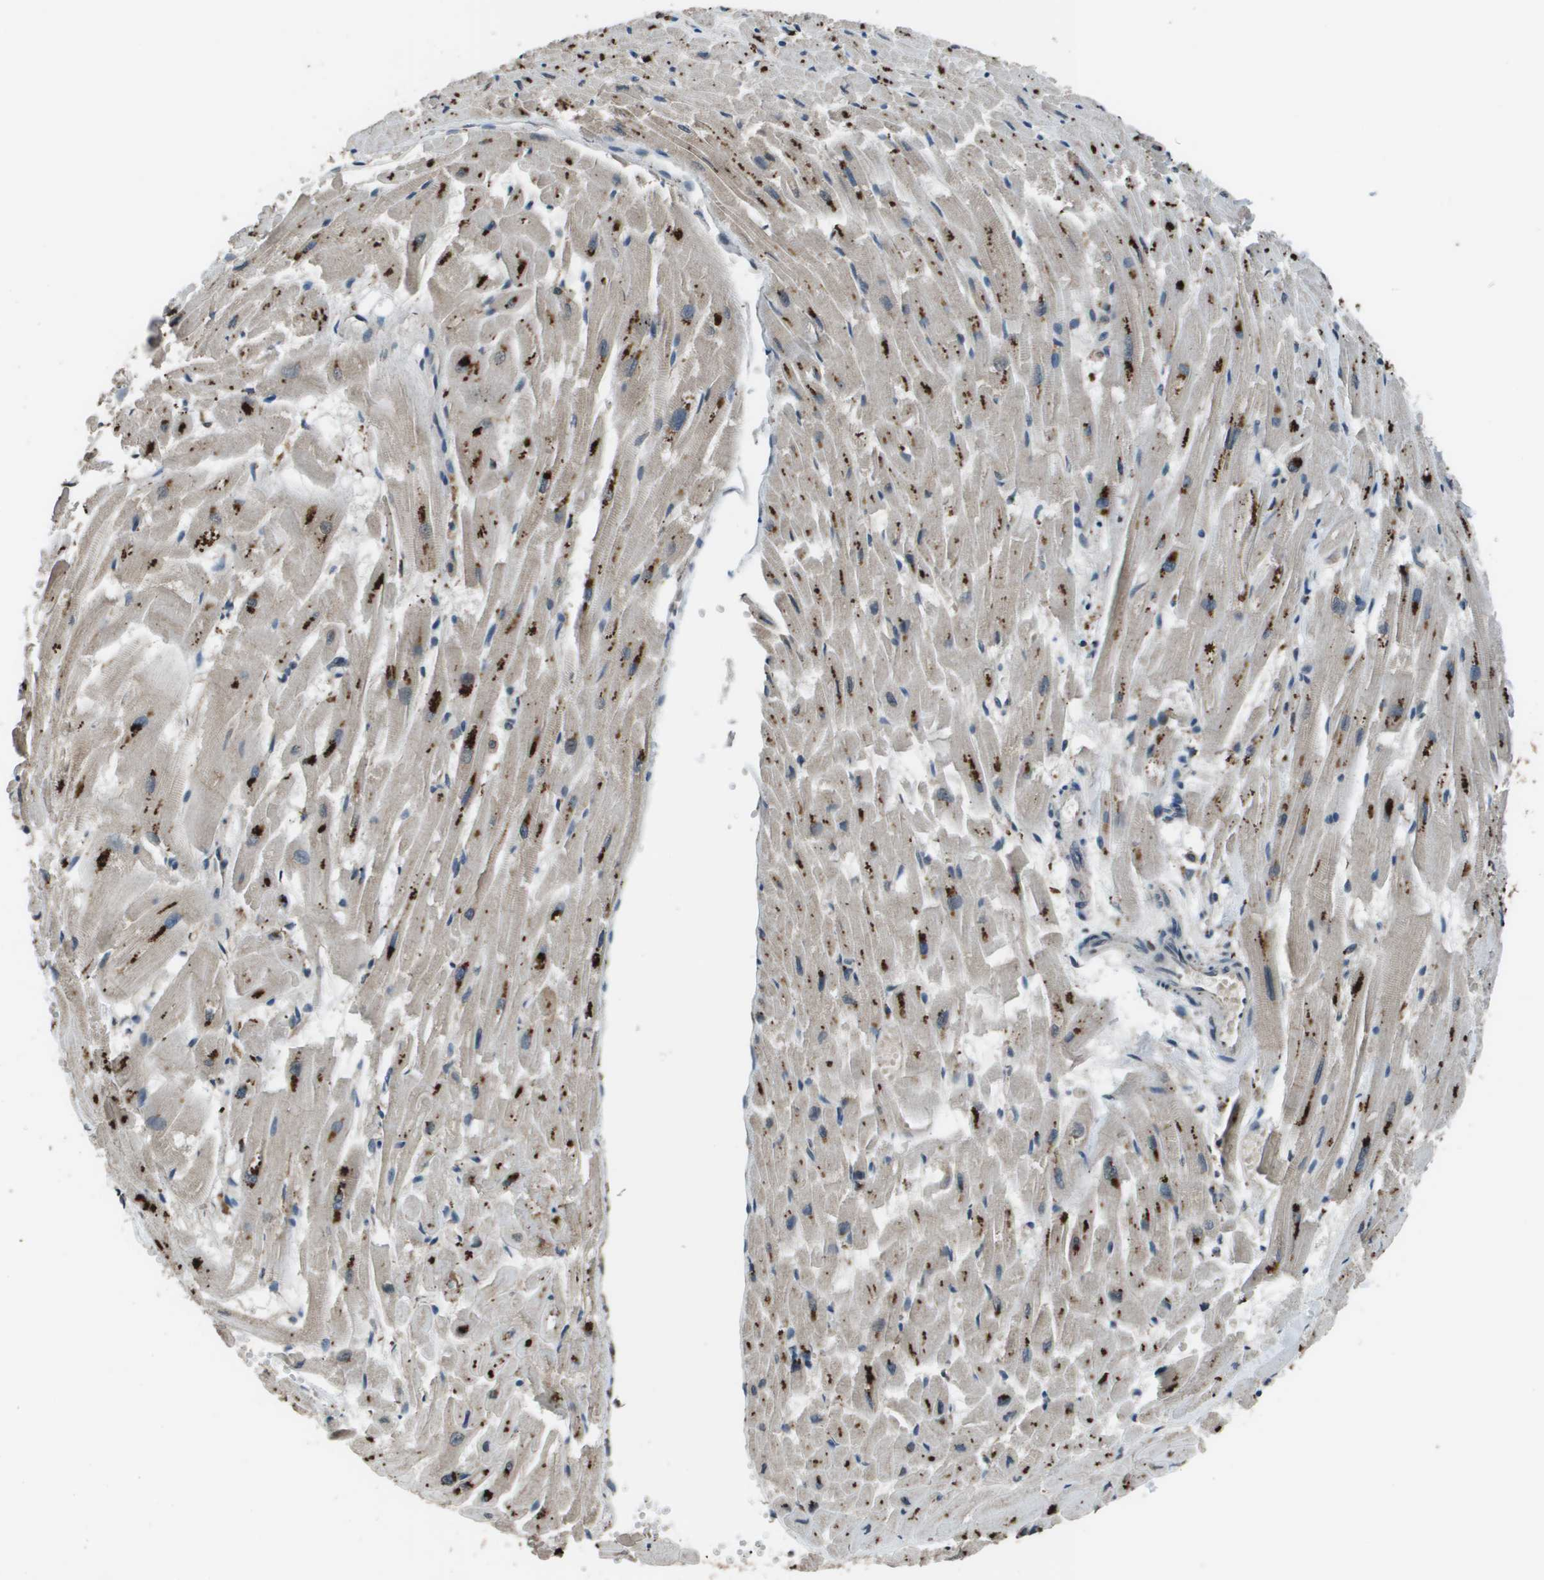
{"staining": {"intensity": "moderate", "quantity": "25%-75%", "location": "cytoplasmic/membranous"}, "tissue": "heart muscle", "cell_type": "Cardiomyocytes", "image_type": "normal", "snomed": [{"axis": "morphology", "description": "Normal tissue, NOS"}, {"axis": "topography", "description": "Heart"}], "caption": "Heart muscle was stained to show a protein in brown. There is medium levels of moderate cytoplasmic/membranous staining in about 25%-75% of cardiomyocytes. (IHC, brightfield microscopy, high magnification).", "gene": "GOSR2", "patient": {"sex": "female", "age": 19}}